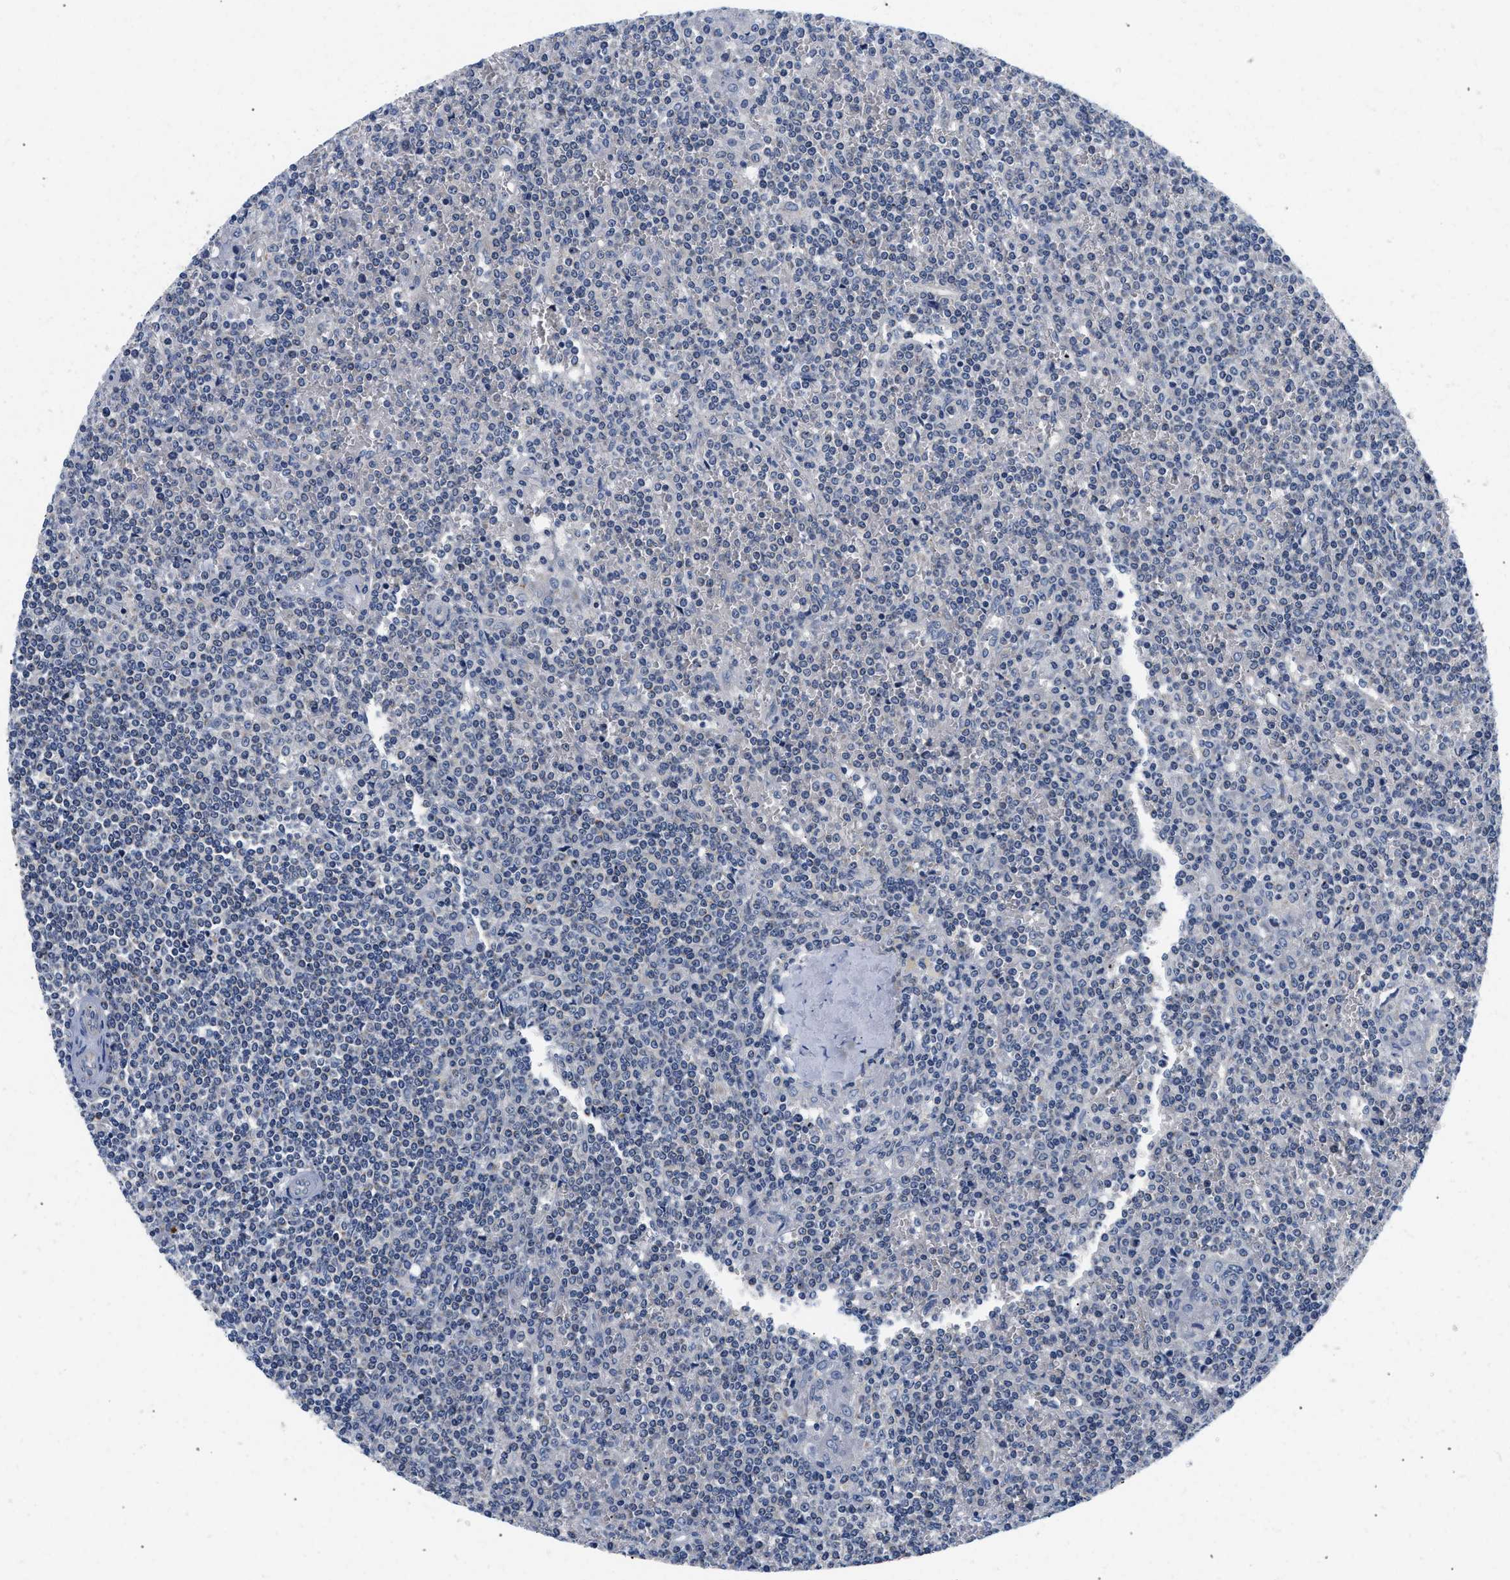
{"staining": {"intensity": "negative", "quantity": "none", "location": "none"}, "tissue": "lymphoma", "cell_type": "Tumor cells", "image_type": "cancer", "snomed": [{"axis": "morphology", "description": "Malignant lymphoma, non-Hodgkin's type, Low grade"}, {"axis": "topography", "description": "Spleen"}], "caption": "Human lymphoma stained for a protein using immunohistochemistry (IHC) displays no positivity in tumor cells.", "gene": "PDP1", "patient": {"sex": "female", "age": 19}}